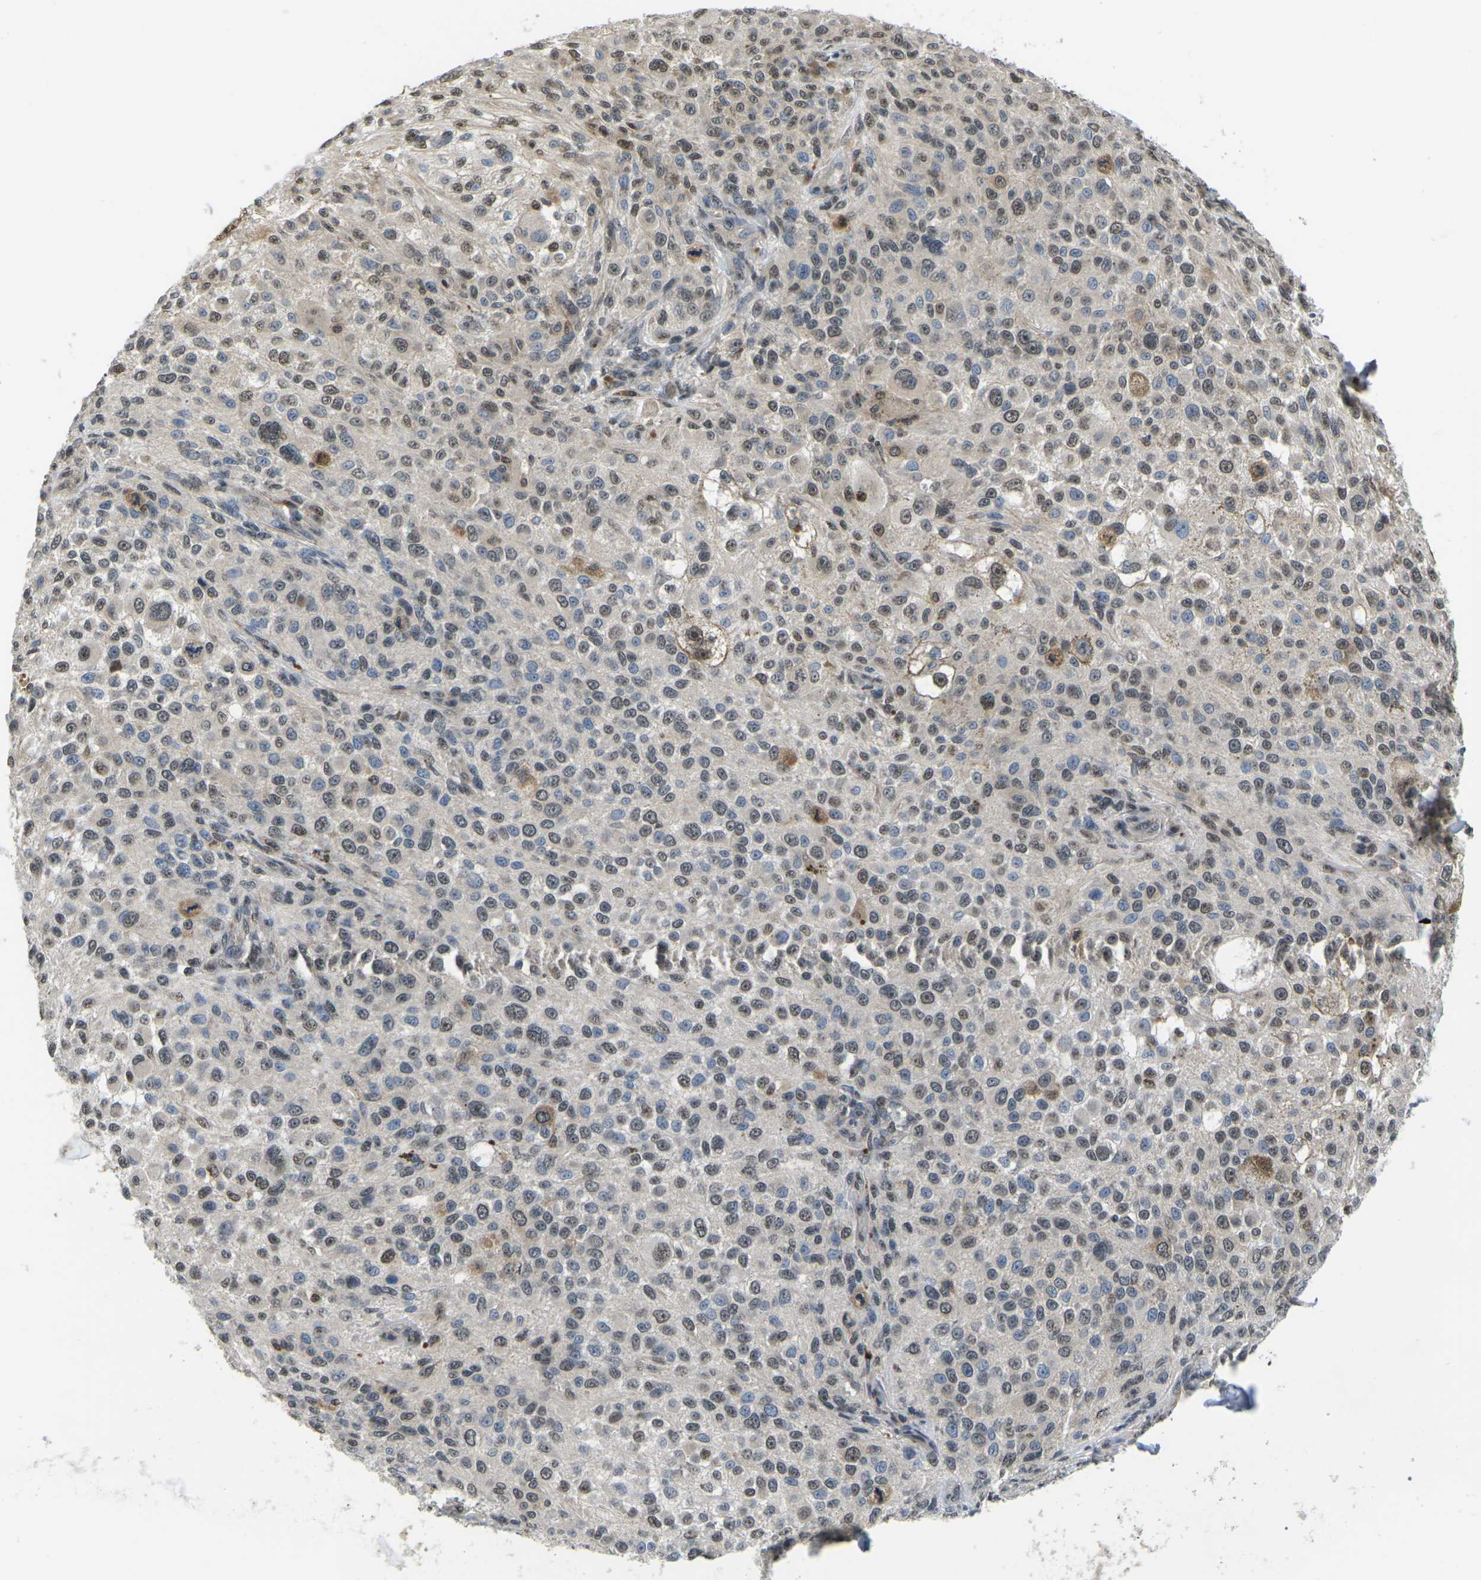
{"staining": {"intensity": "weak", "quantity": ">75%", "location": "nuclear"}, "tissue": "melanoma", "cell_type": "Tumor cells", "image_type": "cancer", "snomed": [{"axis": "morphology", "description": "Necrosis, NOS"}, {"axis": "morphology", "description": "Malignant melanoma, NOS"}, {"axis": "topography", "description": "Skin"}], "caption": "Brown immunohistochemical staining in malignant melanoma shows weak nuclear positivity in about >75% of tumor cells.", "gene": "ERBB4", "patient": {"sex": "female", "age": 87}}